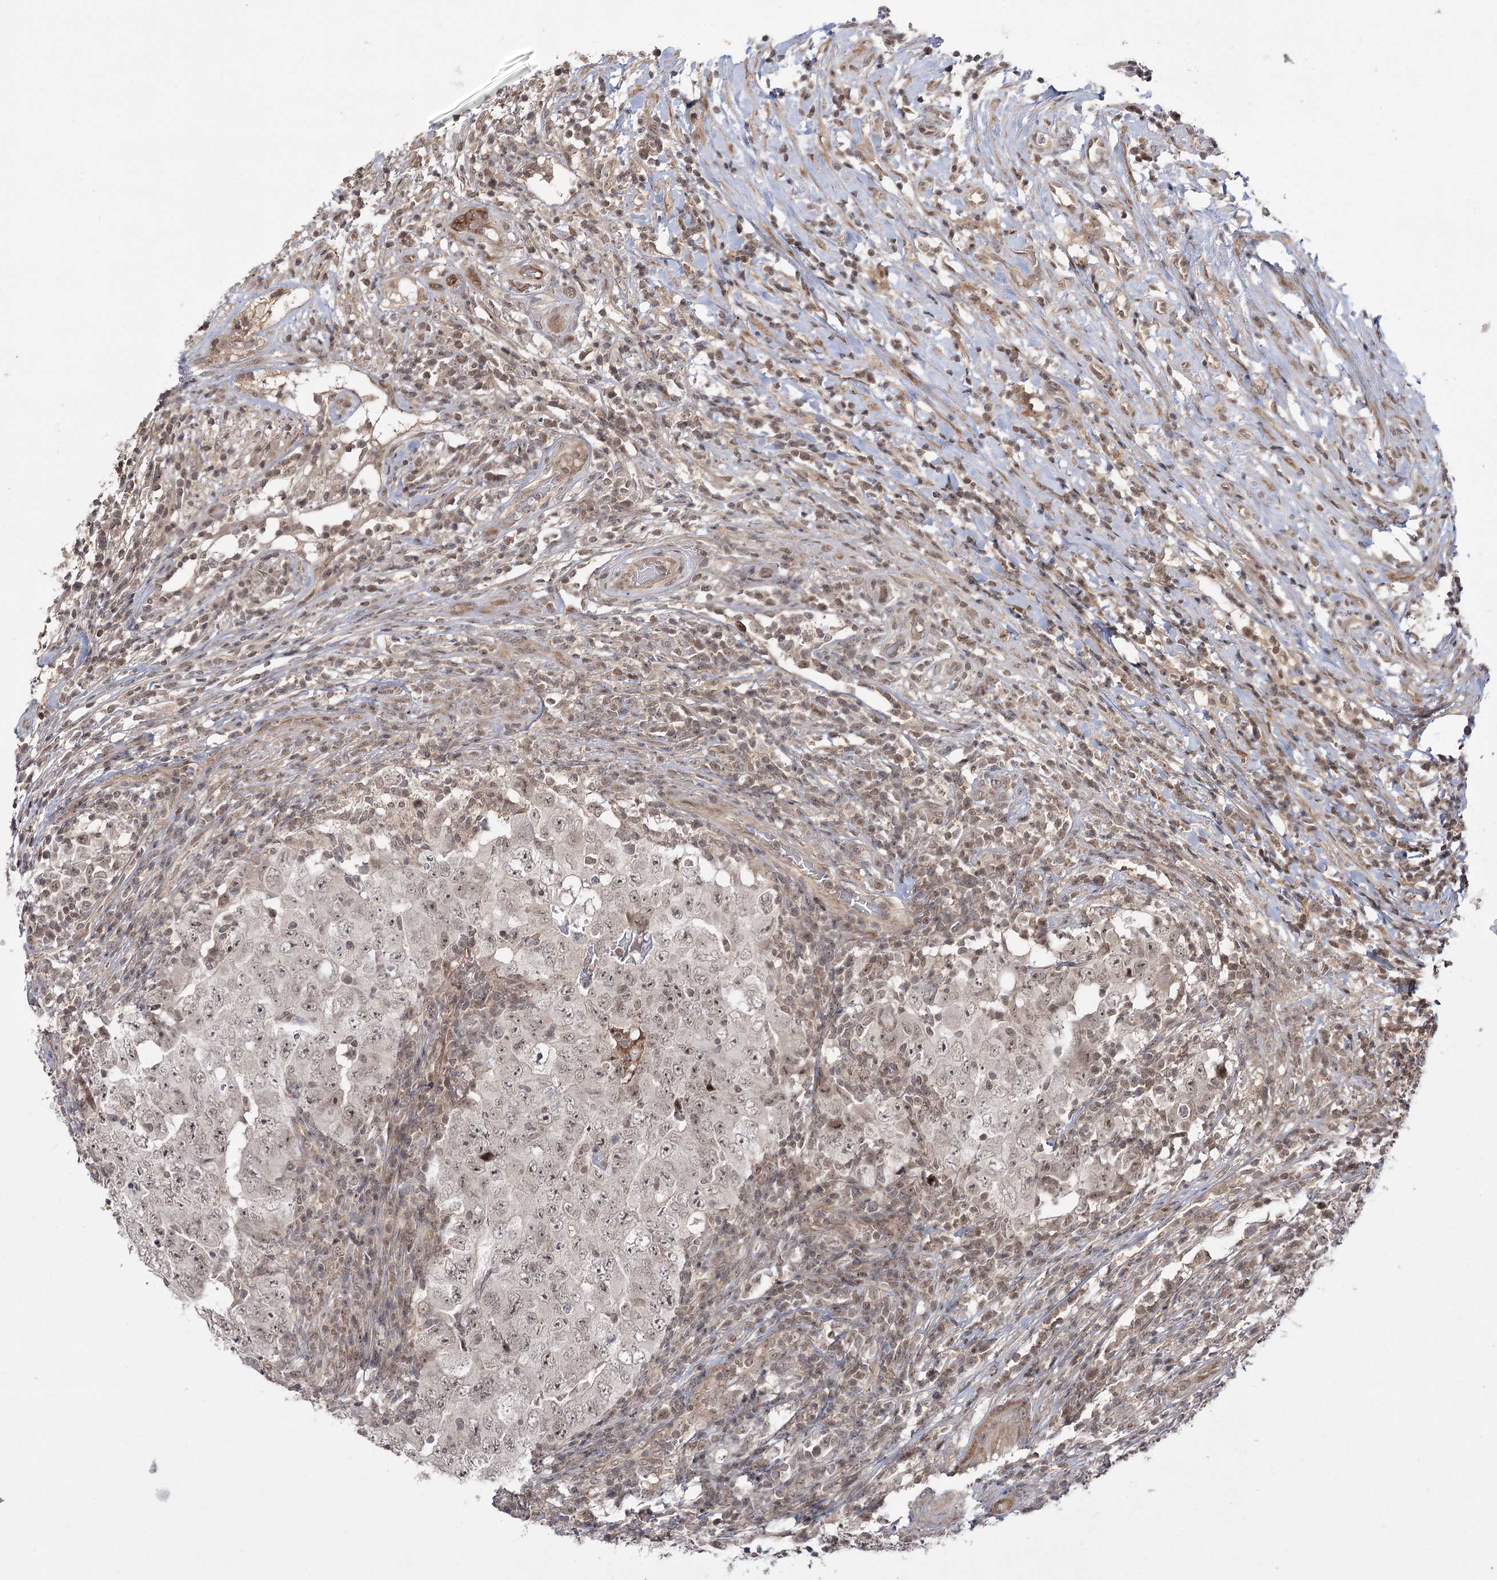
{"staining": {"intensity": "moderate", "quantity": "25%-75%", "location": "cytoplasmic/membranous,nuclear"}, "tissue": "testis cancer", "cell_type": "Tumor cells", "image_type": "cancer", "snomed": [{"axis": "morphology", "description": "Carcinoma, Embryonal, NOS"}, {"axis": "topography", "description": "Testis"}], "caption": "Brown immunohistochemical staining in human testis cancer (embryonal carcinoma) displays moderate cytoplasmic/membranous and nuclear staining in about 25%-75% of tumor cells. The protein is stained brown, and the nuclei are stained in blue (DAB IHC with brightfield microscopy, high magnification).", "gene": "HELQ", "patient": {"sex": "male", "age": 26}}